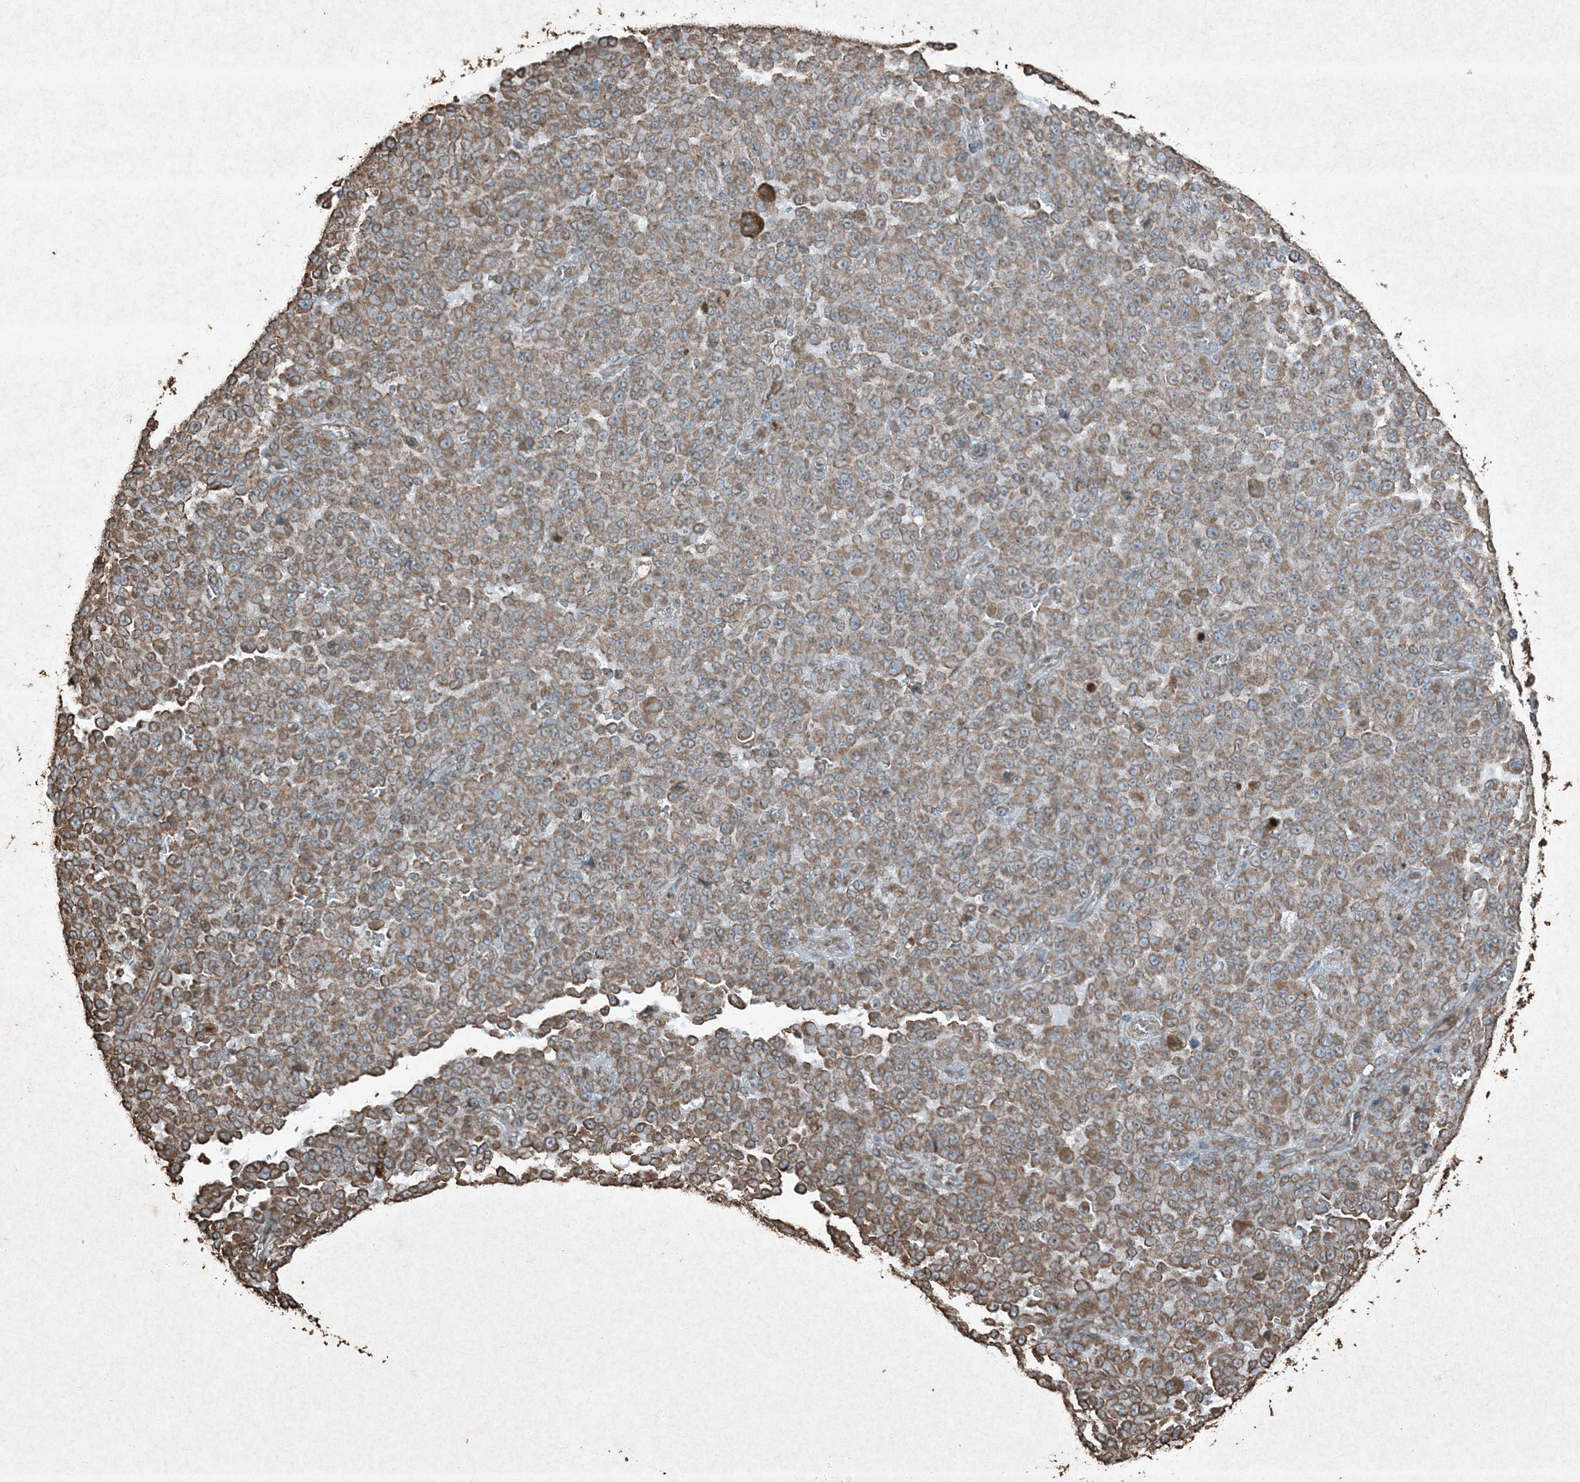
{"staining": {"intensity": "moderate", "quantity": ">75%", "location": "cytoplasmic/membranous"}, "tissue": "melanoma", "cell_type": "Tumor cells", "image_type": "cancer", "snomed": [{"axis": "morphology", "description": "Malignant melanoma, NOS"}, {"axis": "topography", "description": "Skin"}], "caption": "Immunohistochemistry histopathology image of human malignant melanoma stained for a protein (brown), which displays medium levels of moderate cytoplasmic/membranous staining in about >75% of tumor cells.", "gene": "RYK", "patient": {"sex": "female", "age": 82}}